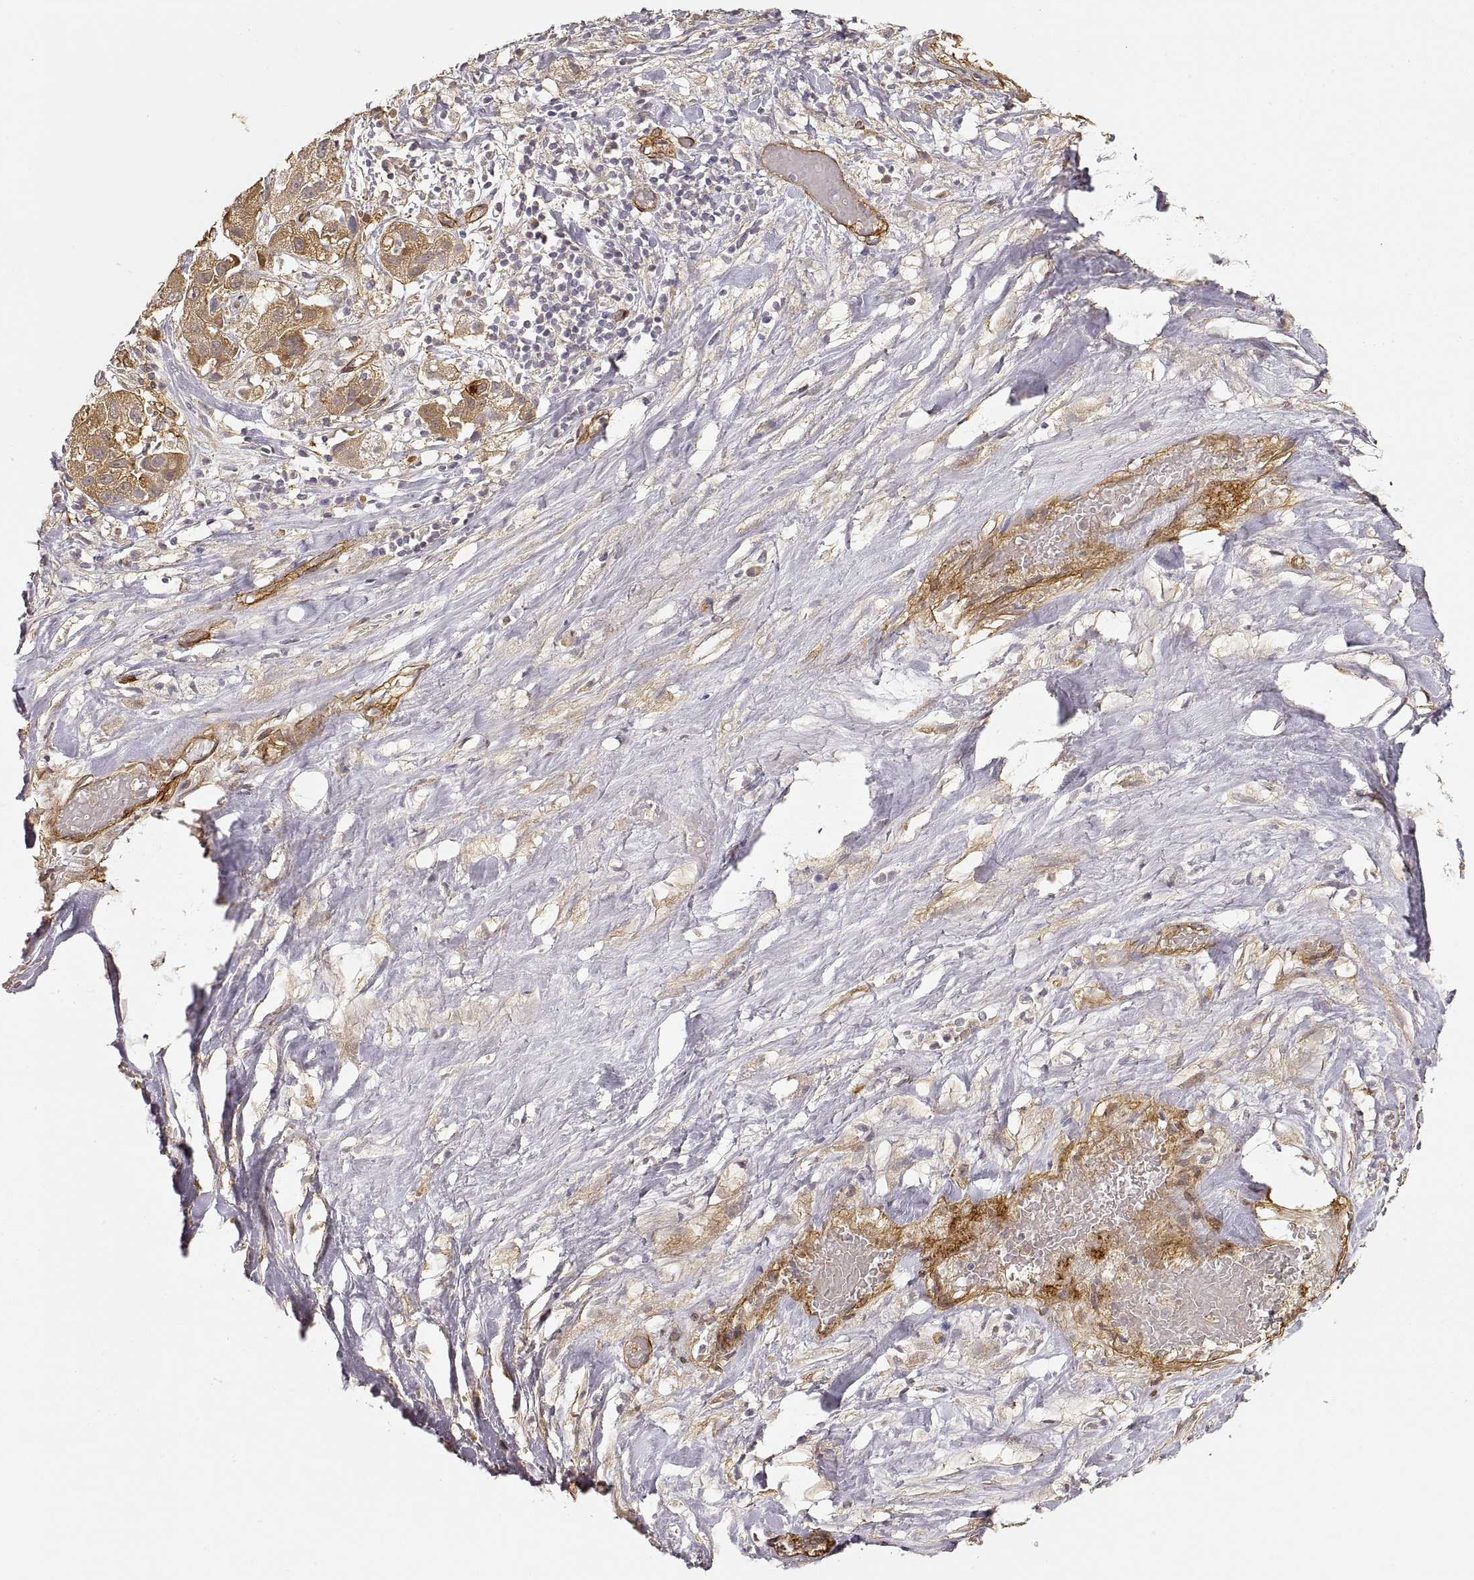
{"staining": {"intensity": "moderate", "quantity": ">75%", "location": "cytoplasmic/membranous"}, "tissue": "liver cancer", "cell_type": "Tumor cells", "image_type": "cancer", "snomed": [{"axis": "morphology", "description": "Cholangiocarcinoma"}, {"axis": "topography", "description": "Liver"}], "caption": "DAB (3,3'-diaminobenzidine) immunohistochemical staining of human liver cancer (cholangiocarcinoma) reveals moderate cytoplasmic/membranous protein positivity in about >75% of tumor cells.", "gene": "LAMA4", "patient": {"sex": "female", "age": 52}}